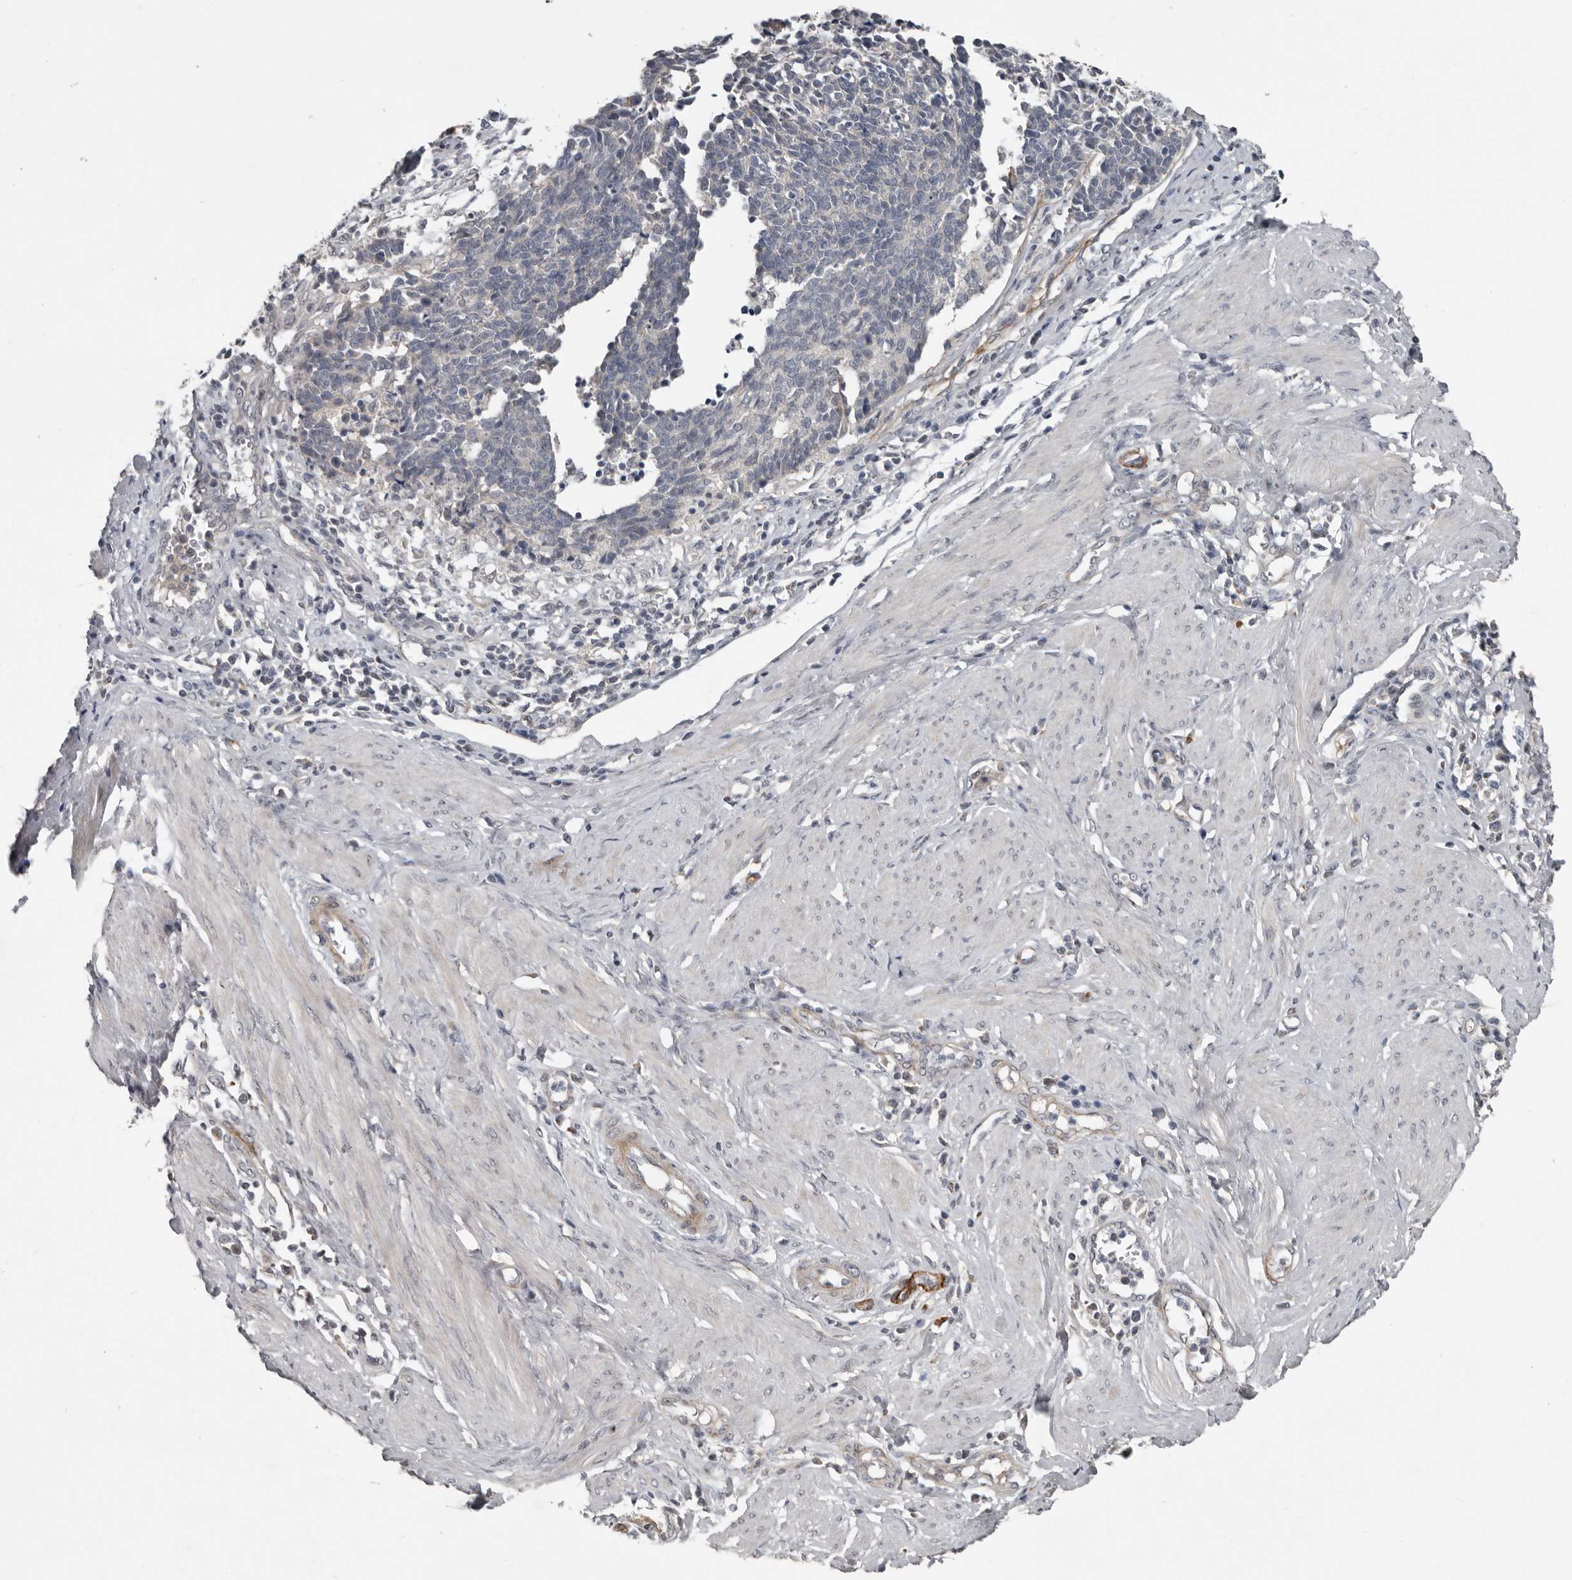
{"staining": {"intensity": "negative", "quantity": "none", "location": "none"}, "tissue": "cervical cancer", "cell_type": "Tumor cells", "image_type": "cancer", "snomed": [{"axis": "morphology", "description": "Normal tissue, NOS"}, {"axis": "morphology", "description": "Squamous cell carcinoma, NOS"}, {"axis": "topography", "description": "Cervix"}], "caption": "Immunohistochemistry (IHC) of cervical cancer (squamous cell carcinoma) exhibits no staining in tumor cells.", "gene": "C1orf216", "patient": {"sex": "female", "age": 35}}